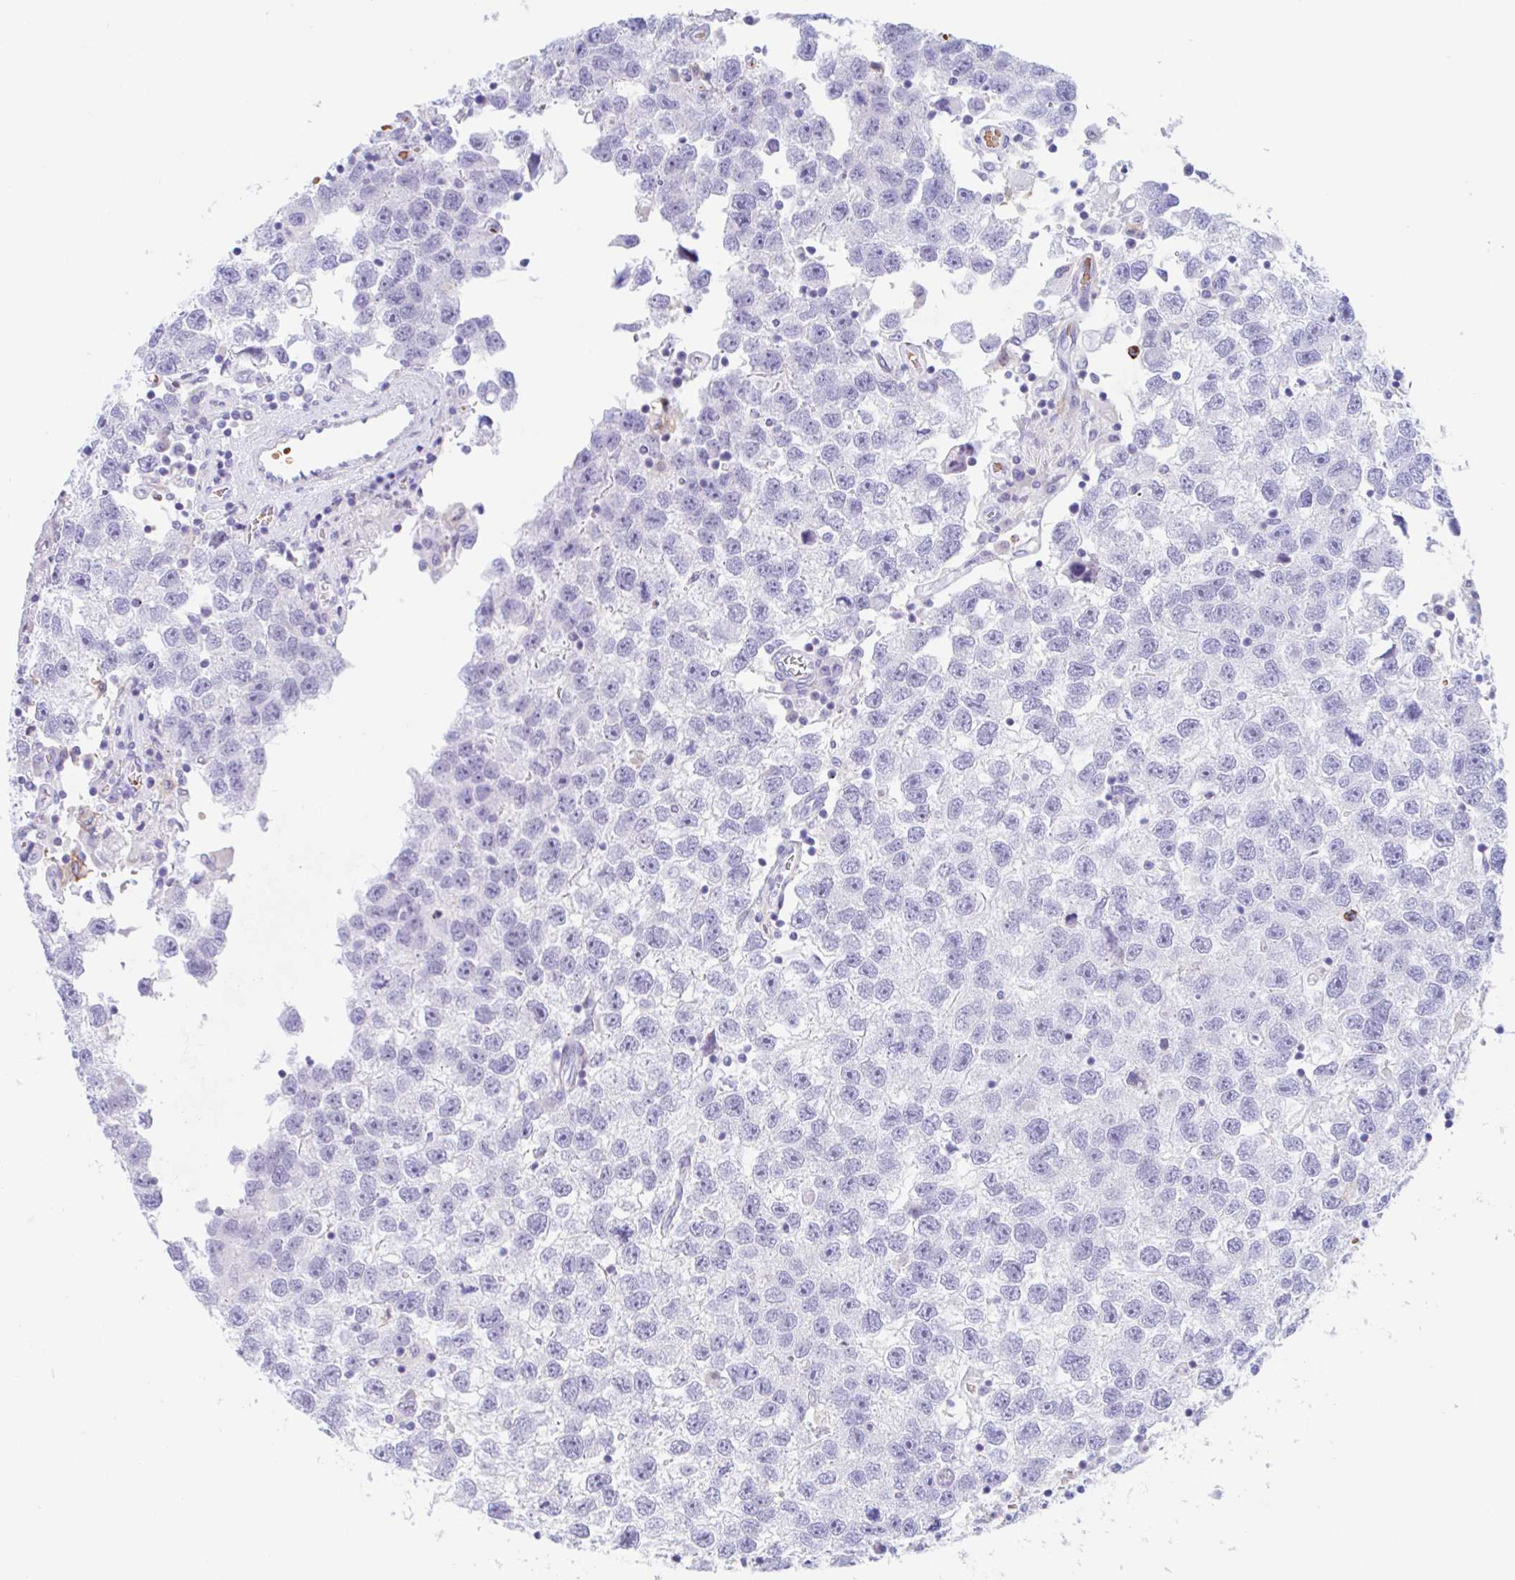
{"staining": {"intensity": "negative", "quantity": "none", "location": "none"}, "tissue": "testis cancer", "cell_type": "Tumor cells", "image_type": "cancer", "snomed": [{"axis": "morphology", "description": "Seminoma, NOS"}, {"axis": "topography", "description": "Testis"}], "caption": "Immunohistochemistry of seminoma (testis) shows no staining in tumor cells.", "gene": "ANKRD9", "patient": {"sex": "male", "age": 26}}